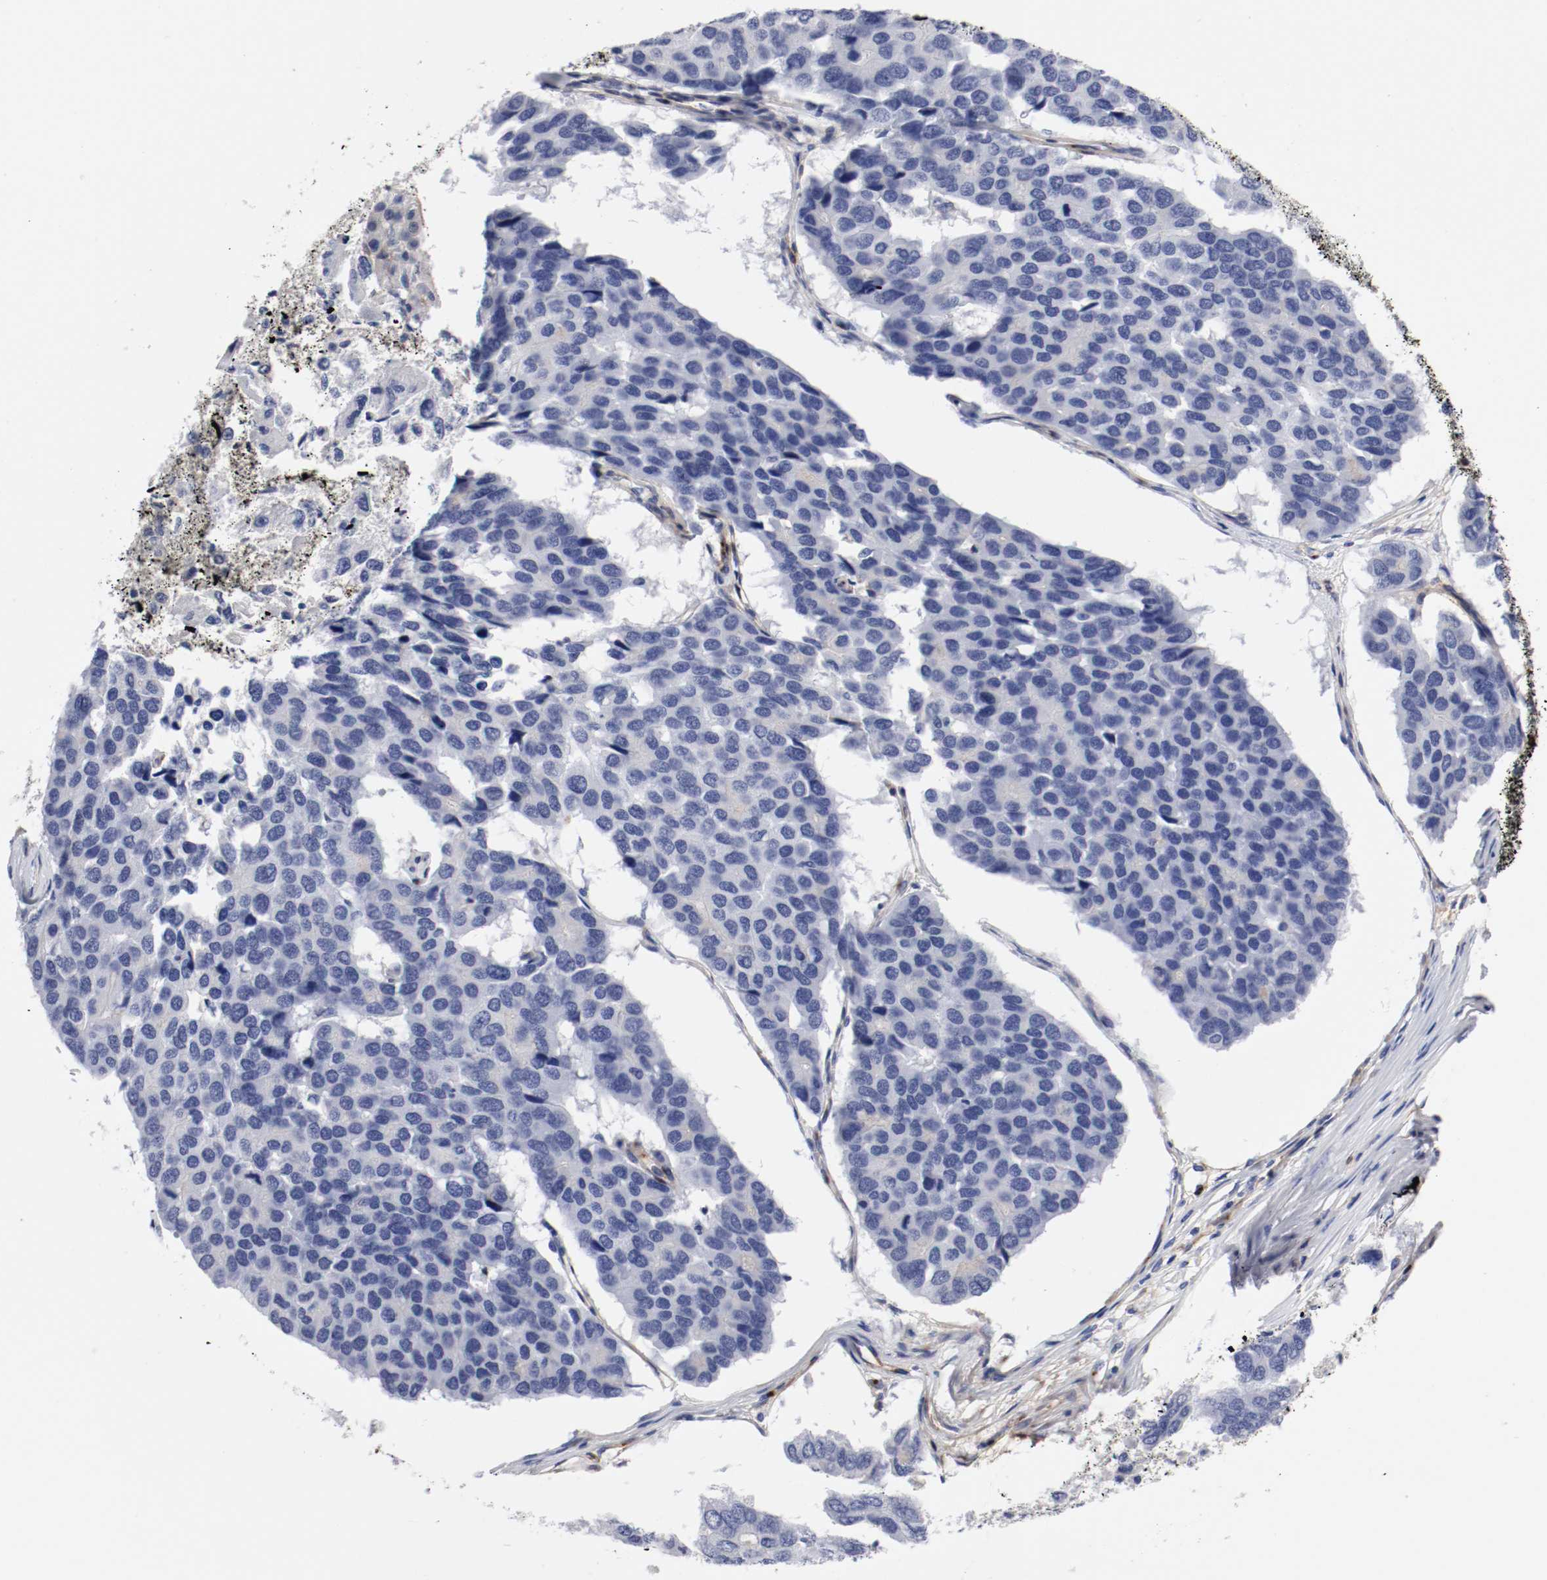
{"staining": {"intensity": "negative", "quantity": "none", "location": "none"}, "tissue": "pancreatic cancer", "cell_type": "Tumor cells", "image_type": "cancer", "snomed": [{"axis": "morphology", "description": "Adenocarcinoma, NOS"}, {"axis": "topography", "description": "Pancreas"}], "caption": "Immunohistochemistry (IHC) image of neoplastic tissue: human pancreatic cancer (adenocarcinoma) stained with DAB (3,3'-diaminobenzidine) exhibits no significant protein expression in tumor cells.", "gene": "IFITM1", "patient": {"sex": "male", "age": 50}}